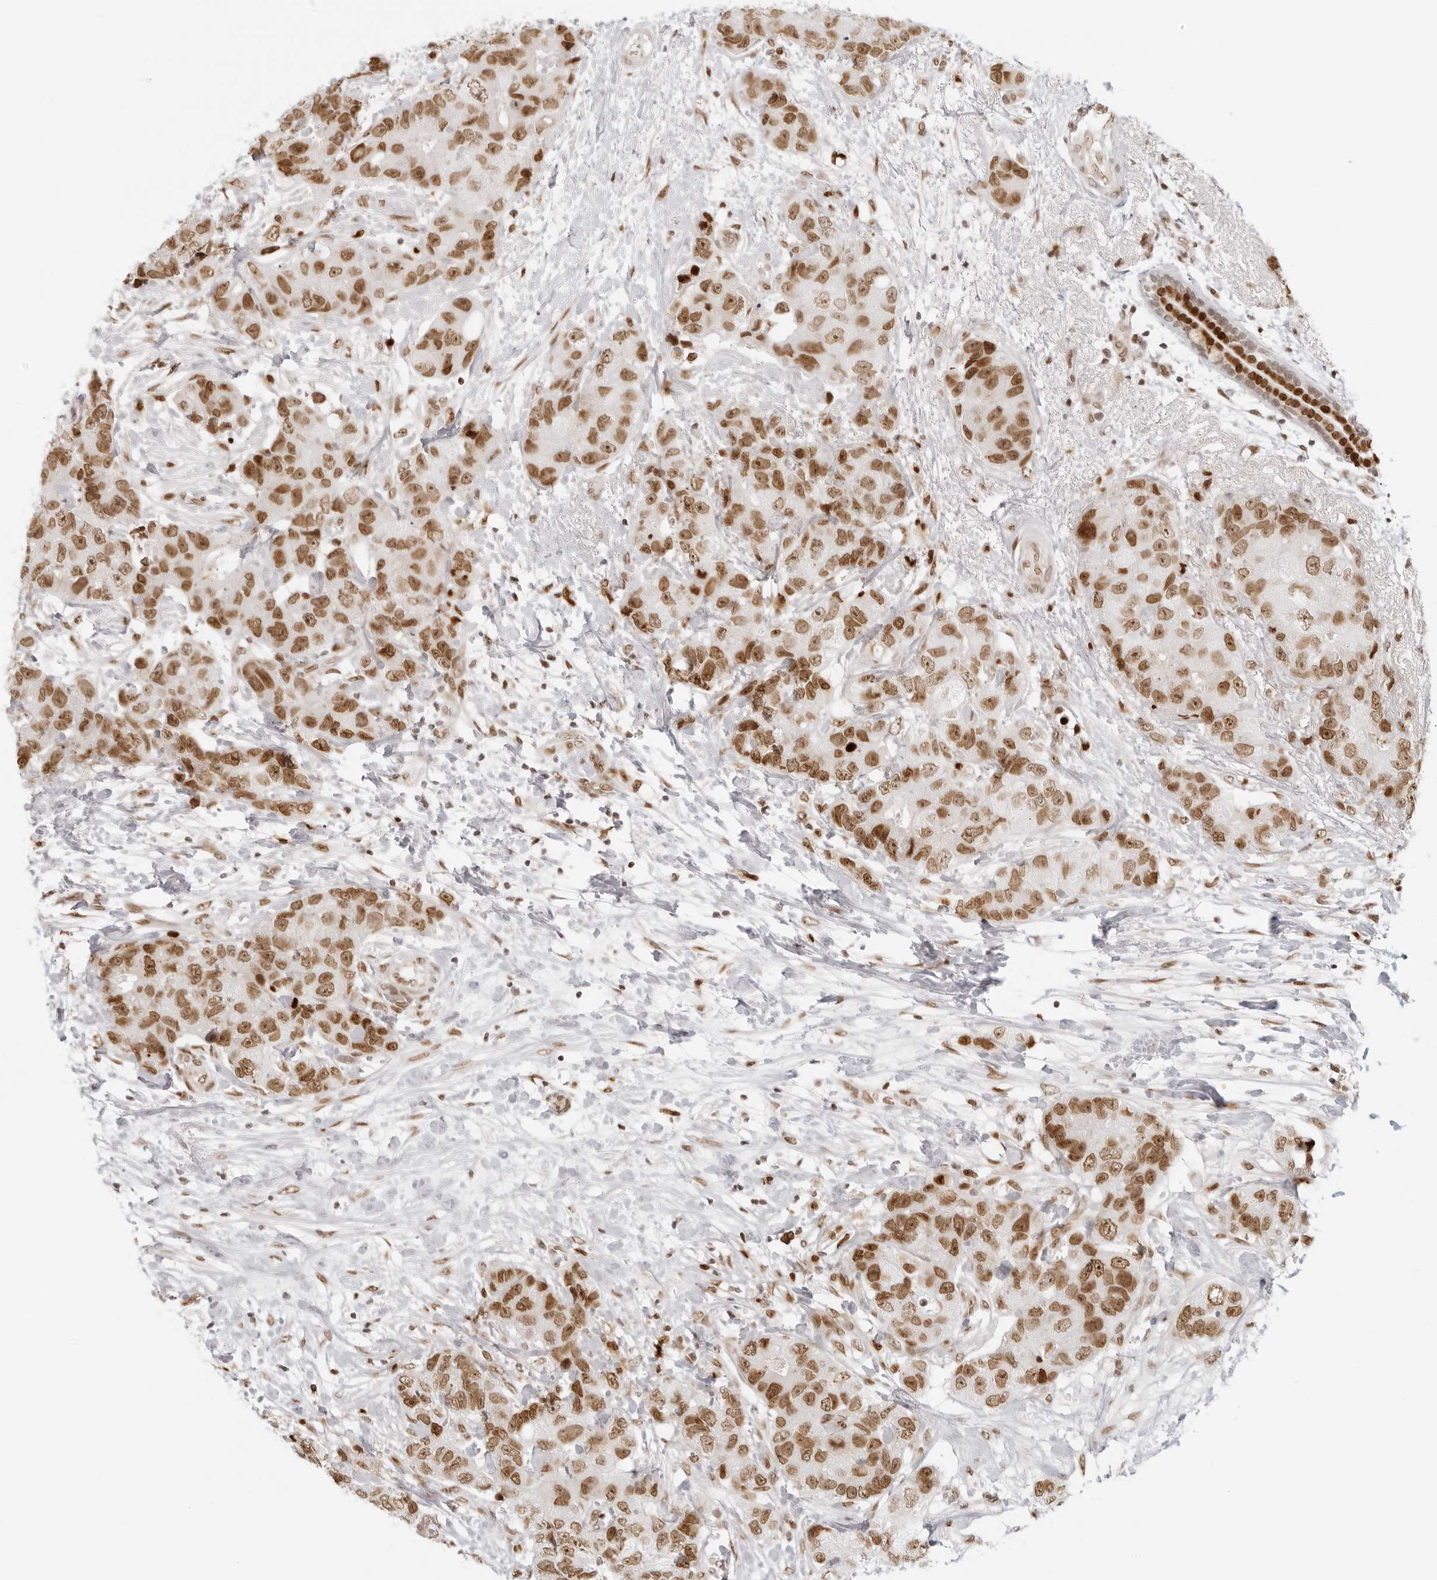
{"staining": {"intensity": "moderate", "quantity": ">75%", "location": "nuclear"}, "tissue": "breast cancer", "cell_type": "Tumor cells", "image_type": "cancer", "snomed": [{"axis": "morphology", "description": "Duct carcinoma"}, {"axis": "topography", "description": "Breast"}], "caption": "Tumor cells display medium levels of moderate nuclear expression in approximately >75% of cells in human infiltrating ductal carcinoma (breast).", "gene": "RCC1", "patient": {"sex": "female", "age": 62}}